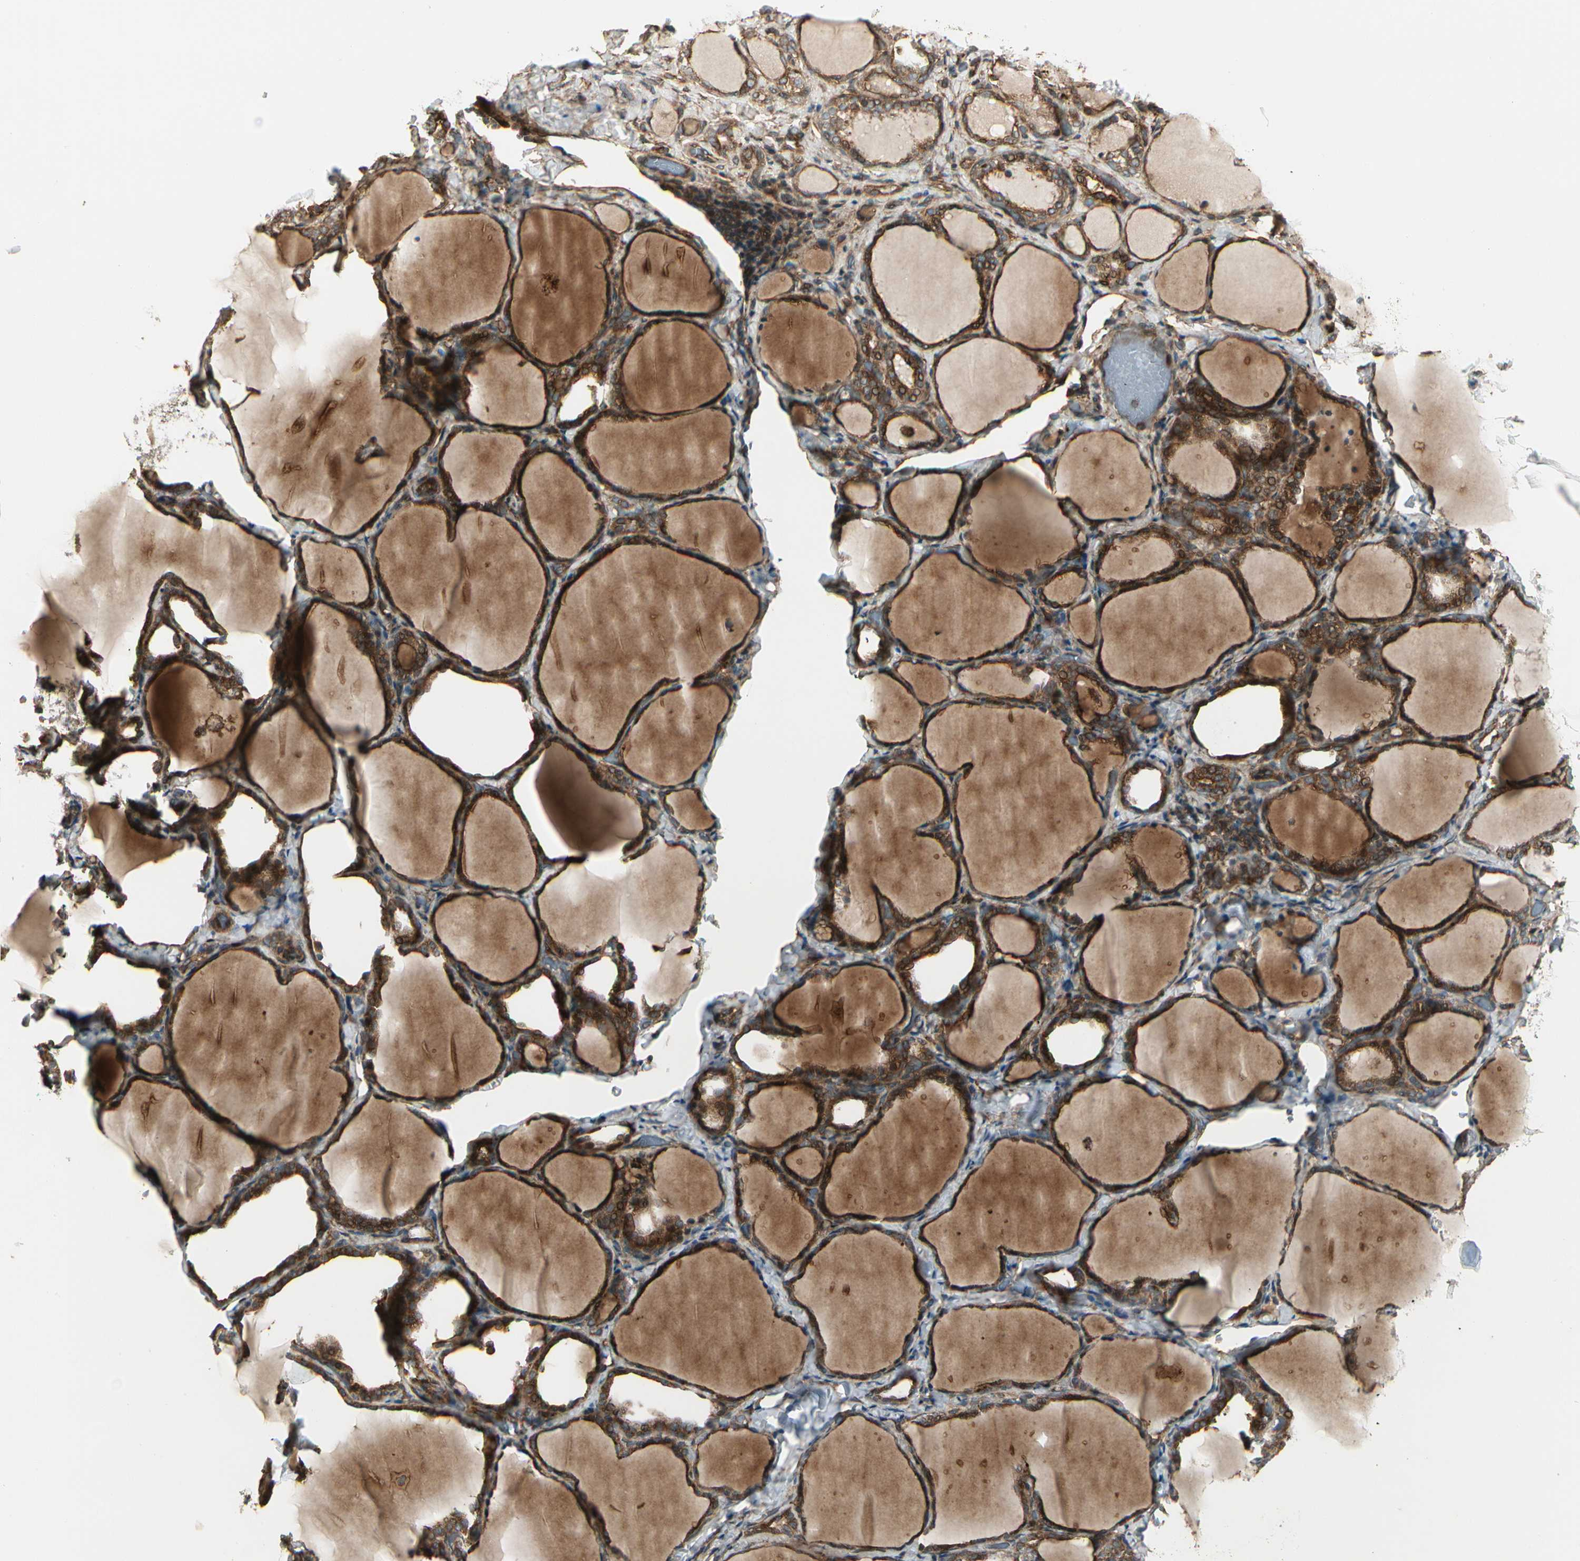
{"staining": {"intensity": "strong", "quantity": ">75%", "location": "cytoplasmic/membranous"}, "tissue": "thyroid gland", "cell_type": "Glandular cells", "image_type": "normal", "snomed": [{"axis": "morphology", "description": "Normal tissue, NOS"}, {"axis": "morphology", "description": "Papillary adenocarcinoma, NOS"}, {"axis": "topography", "description": "Thyroid gland"}], "caption": "Immunohistochemical staining of normal thyroid gland shows >75% levels of strong cytoplasmic/membranous protein expression in approximately >75% of glandular cells. The protein of interest is shown in brown color, while the nuclei are stained blue.", "gene": "FKBP15", "patient": {"sex": "female", "age": 30}}